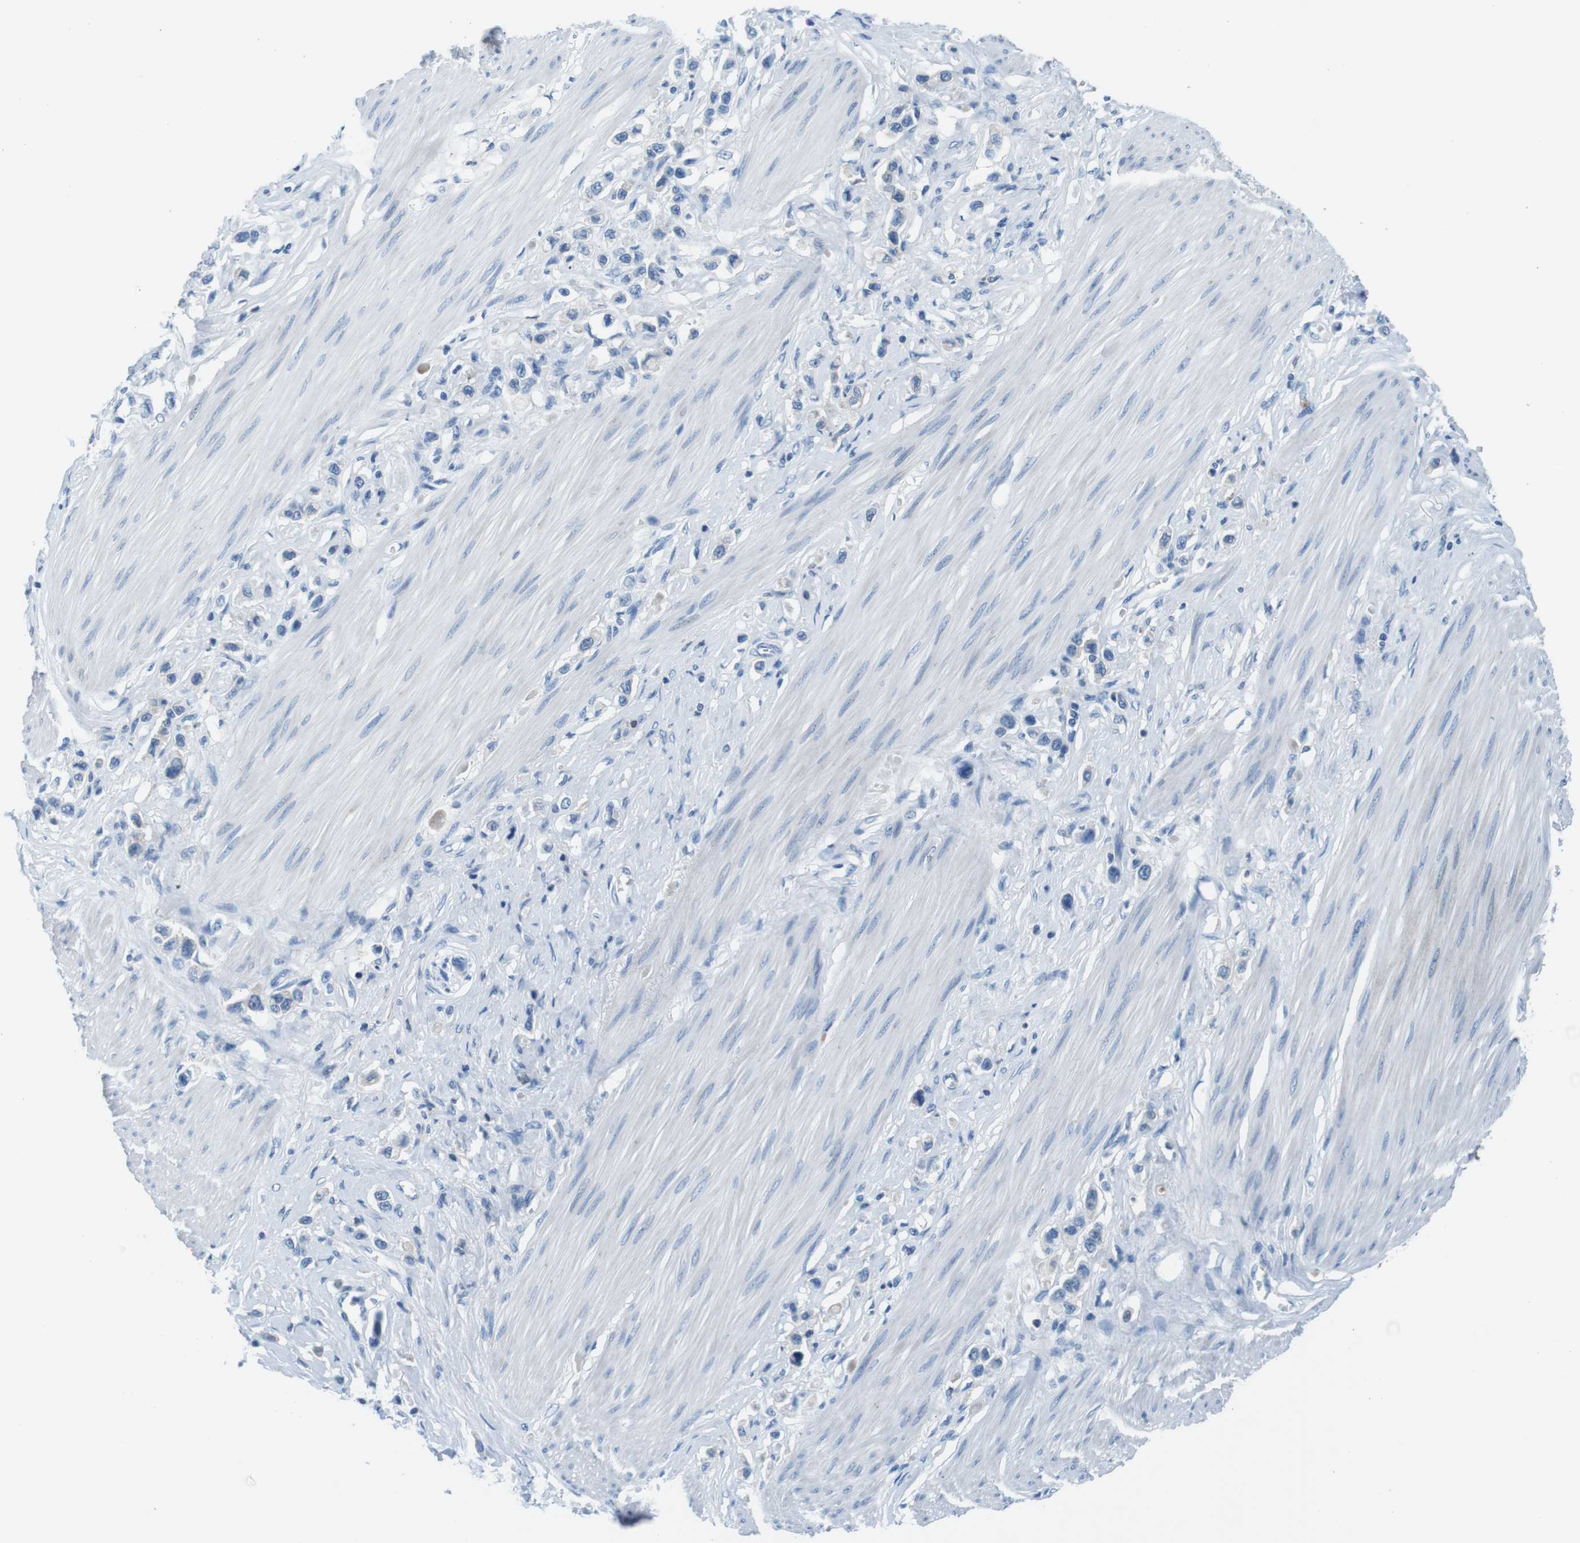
{"staining": {"intensity": "negative", "quantity": "none", "location": "none"}, "tissue": "stomach cancer", "cell_type": "Tumor cells", "image_type": "cancer", "snomed": [{"axis": "morphology", "description": "Adenocarcinoma, NOS"}, {"axis": "topography", "description": "Stomach"}], "caption": "Adenocarcinoma (stomach) was stained to show a protein in brown. There is no significant expression in tumor cells. Brightfield microscopy of IHC stained with DAB (brown) and hematoxylin (blue), captured at high magnification.", "gene": "IGHD", "patient": {"sex": "female", "age": 65}}